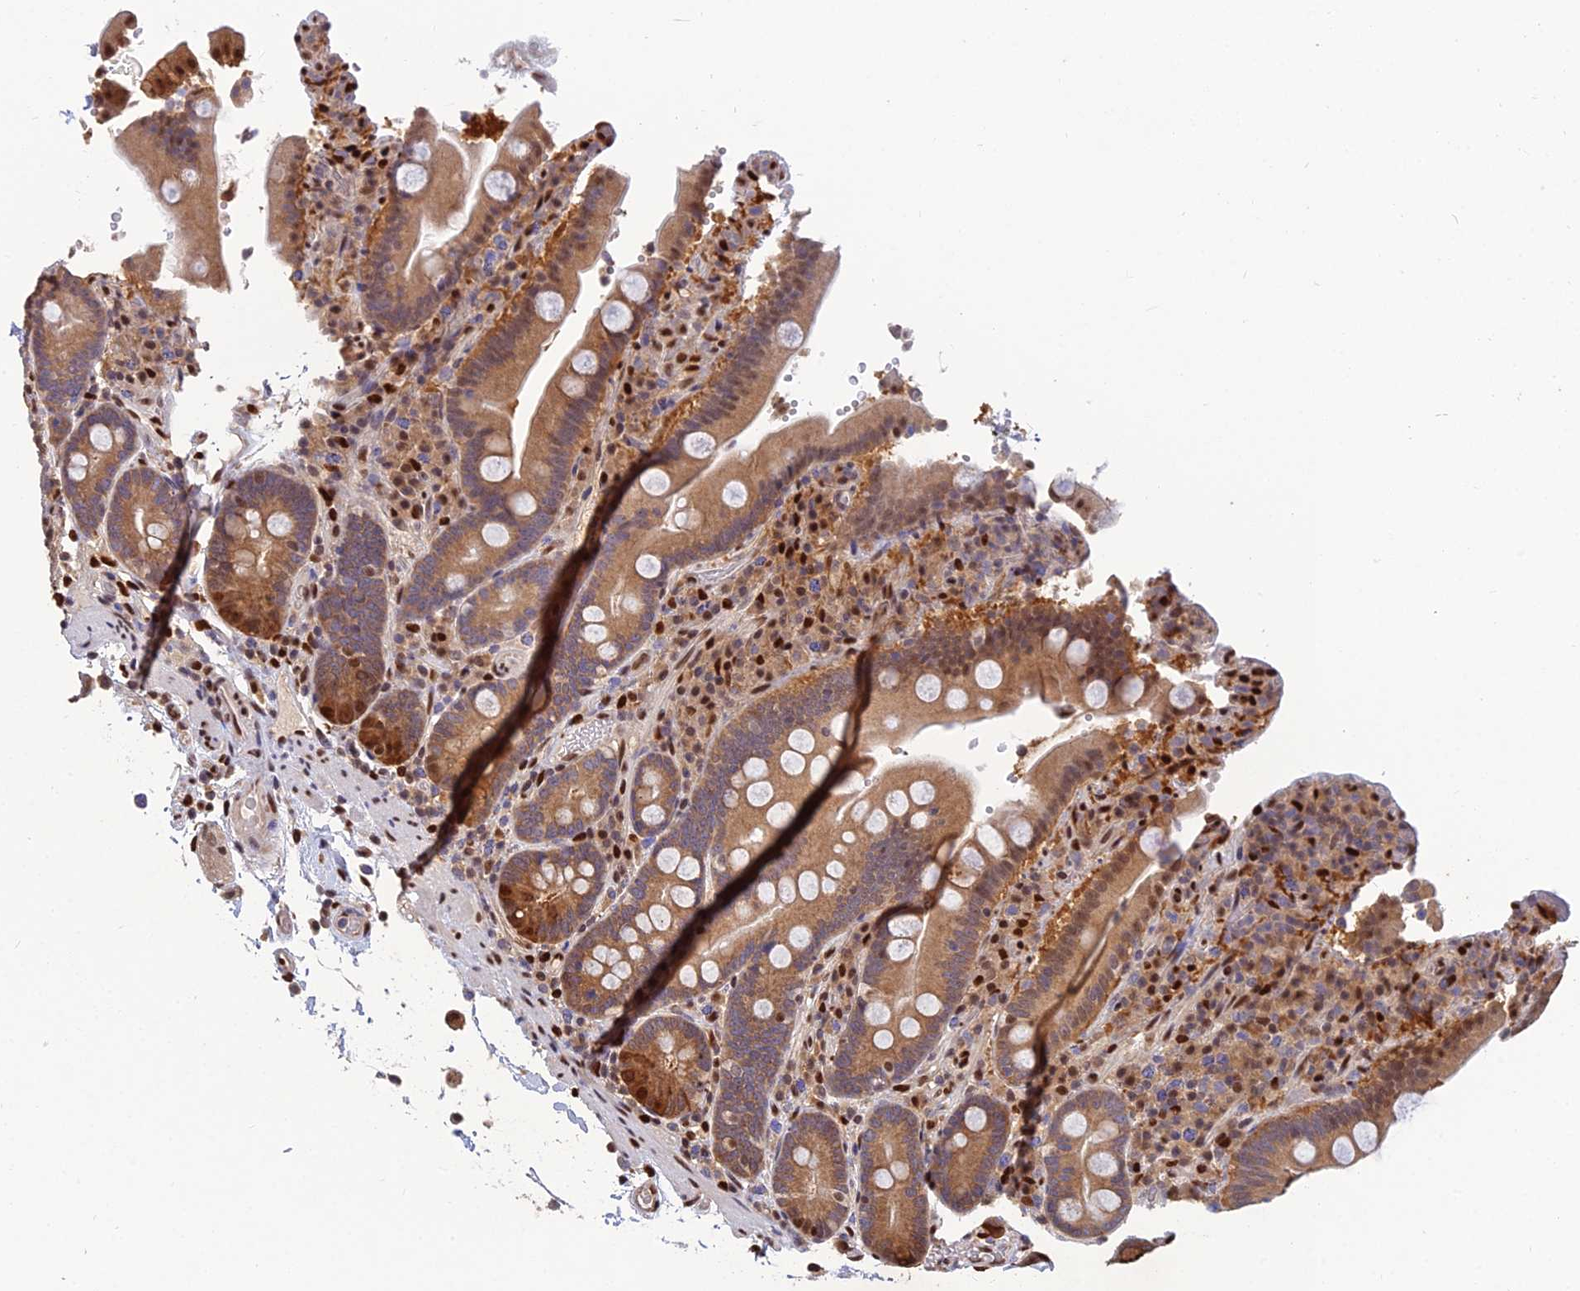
{"staining": {"intensity": "moderate", "quantity": ">75%", "location": "cytoplasmic/membranous,nuclear"}, "tissue": "duodenum", "cell_type": "Glandular cells", "image_type": "normal", "snomed": [{"axis": "morphology", "description": "Normal tissue, NOS"}, {"axis": "topography", "description": "Small intestine, NOS"}], "caption": "Immunohistochemical staining of unremarkable duodenum displays medium levels of moderate cytoplasmic/membranous,nuclear staining in about >75% of glandular cells. Immunohistochemistry stains the protein of interest in brown and the nuclei are stained blue.", "gene": "DNPEP", "patient": {"sex": "female", "age": 71}}